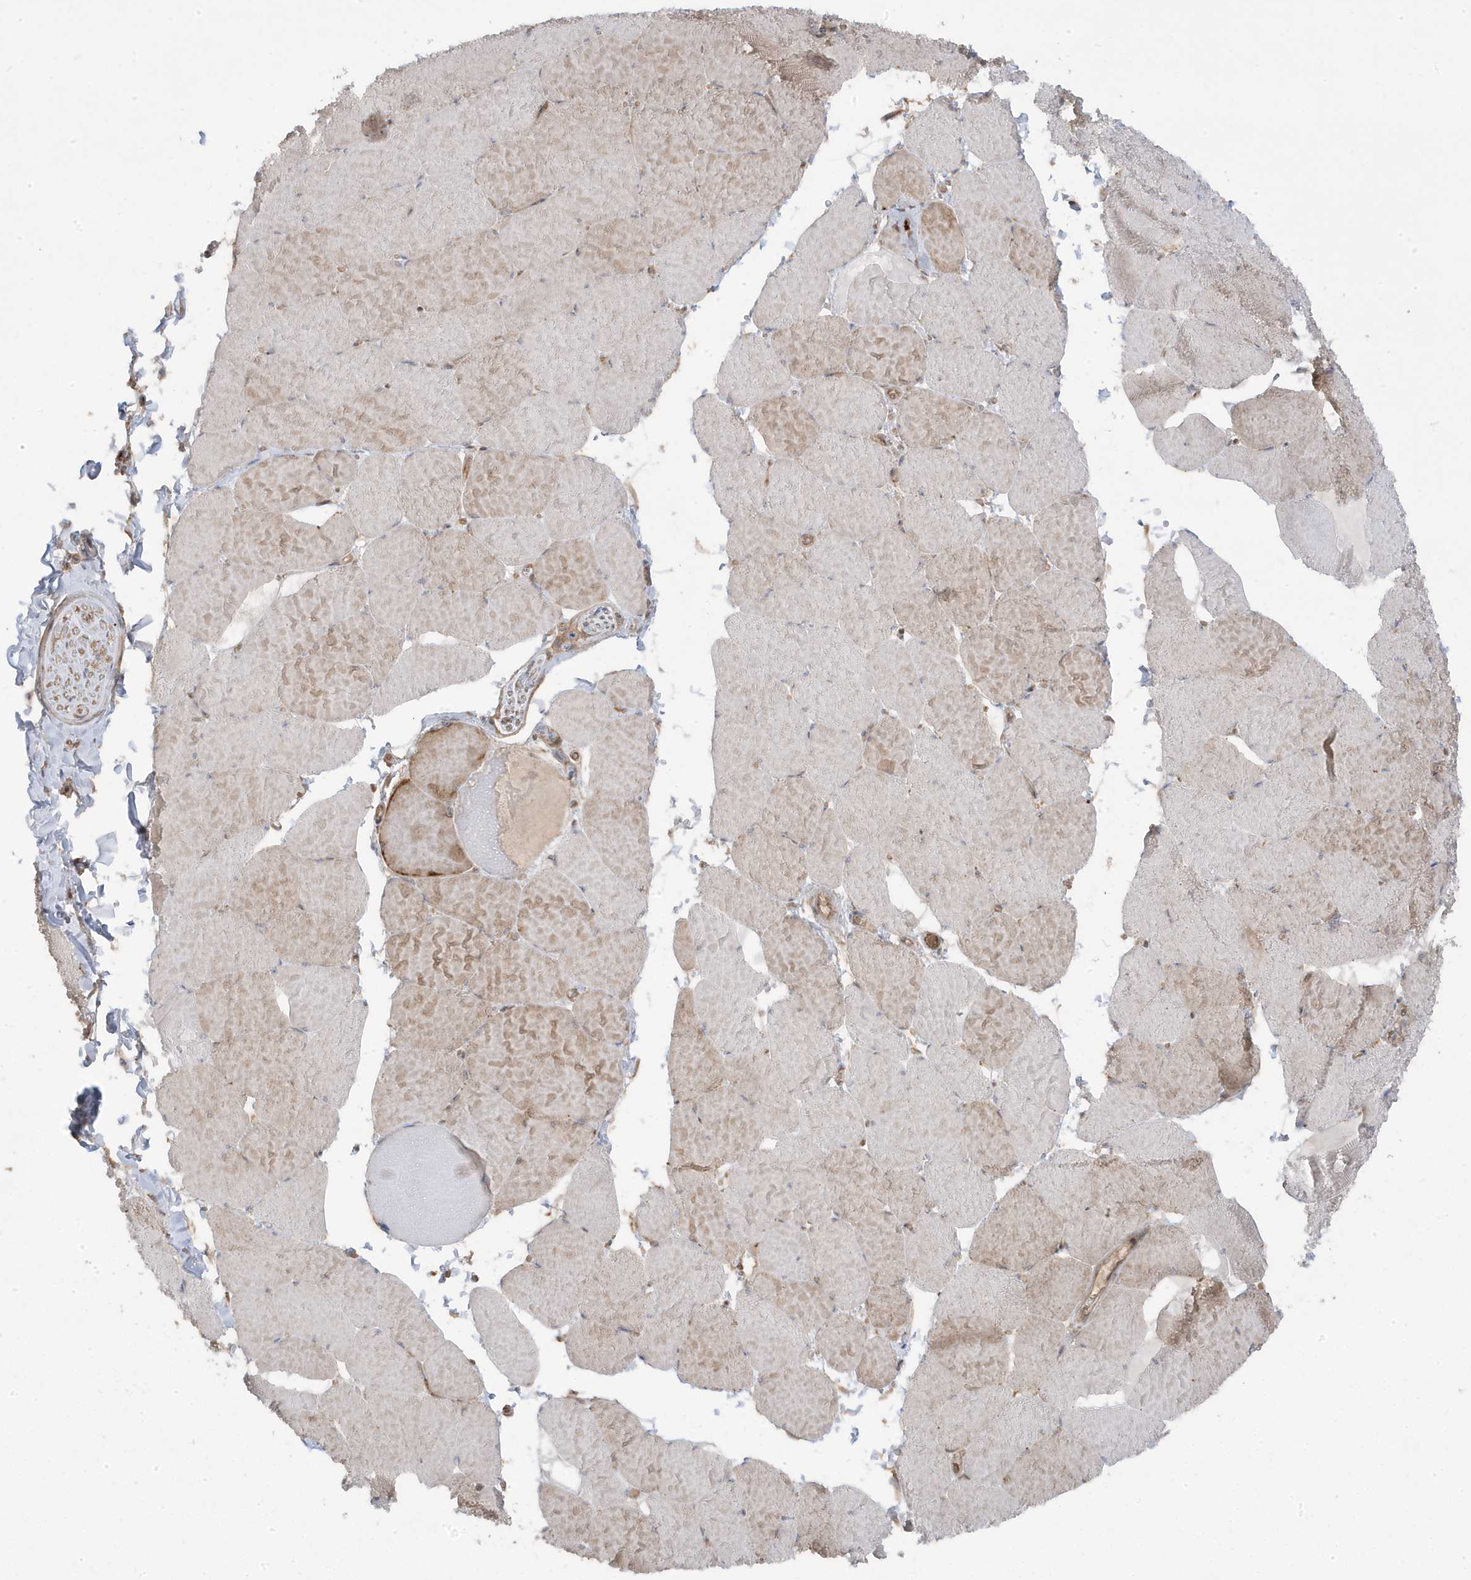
{"staining": {"intensity": "moderate", "quantity": "25%-75%", "location": "cytoplasmic/membranous"}, "tissue": "skeletal muscle", "cell_type": "Myocytes", "image_type": "normal", "snomed": [{"axis": "morphology", "description": "Normal tissue, NOS"}, {"axis": "topography", "description": "Skeletal muscle"}, {"axis": "topography", "description": "Head-Neck"}], "caption": "IHC photomicrograph of unremarkable skeletal muscle: human skeletal muscle stained using immunohistochemistry (IHC) displays medium levels of moderate protein expression localized specifically in the cytoplasmic/membranous of myocytes, appearing as a cytoplasmic/membranous brown color.", "gene": "DNAJC12", "patient": {"sex": "male", "age": 66}}